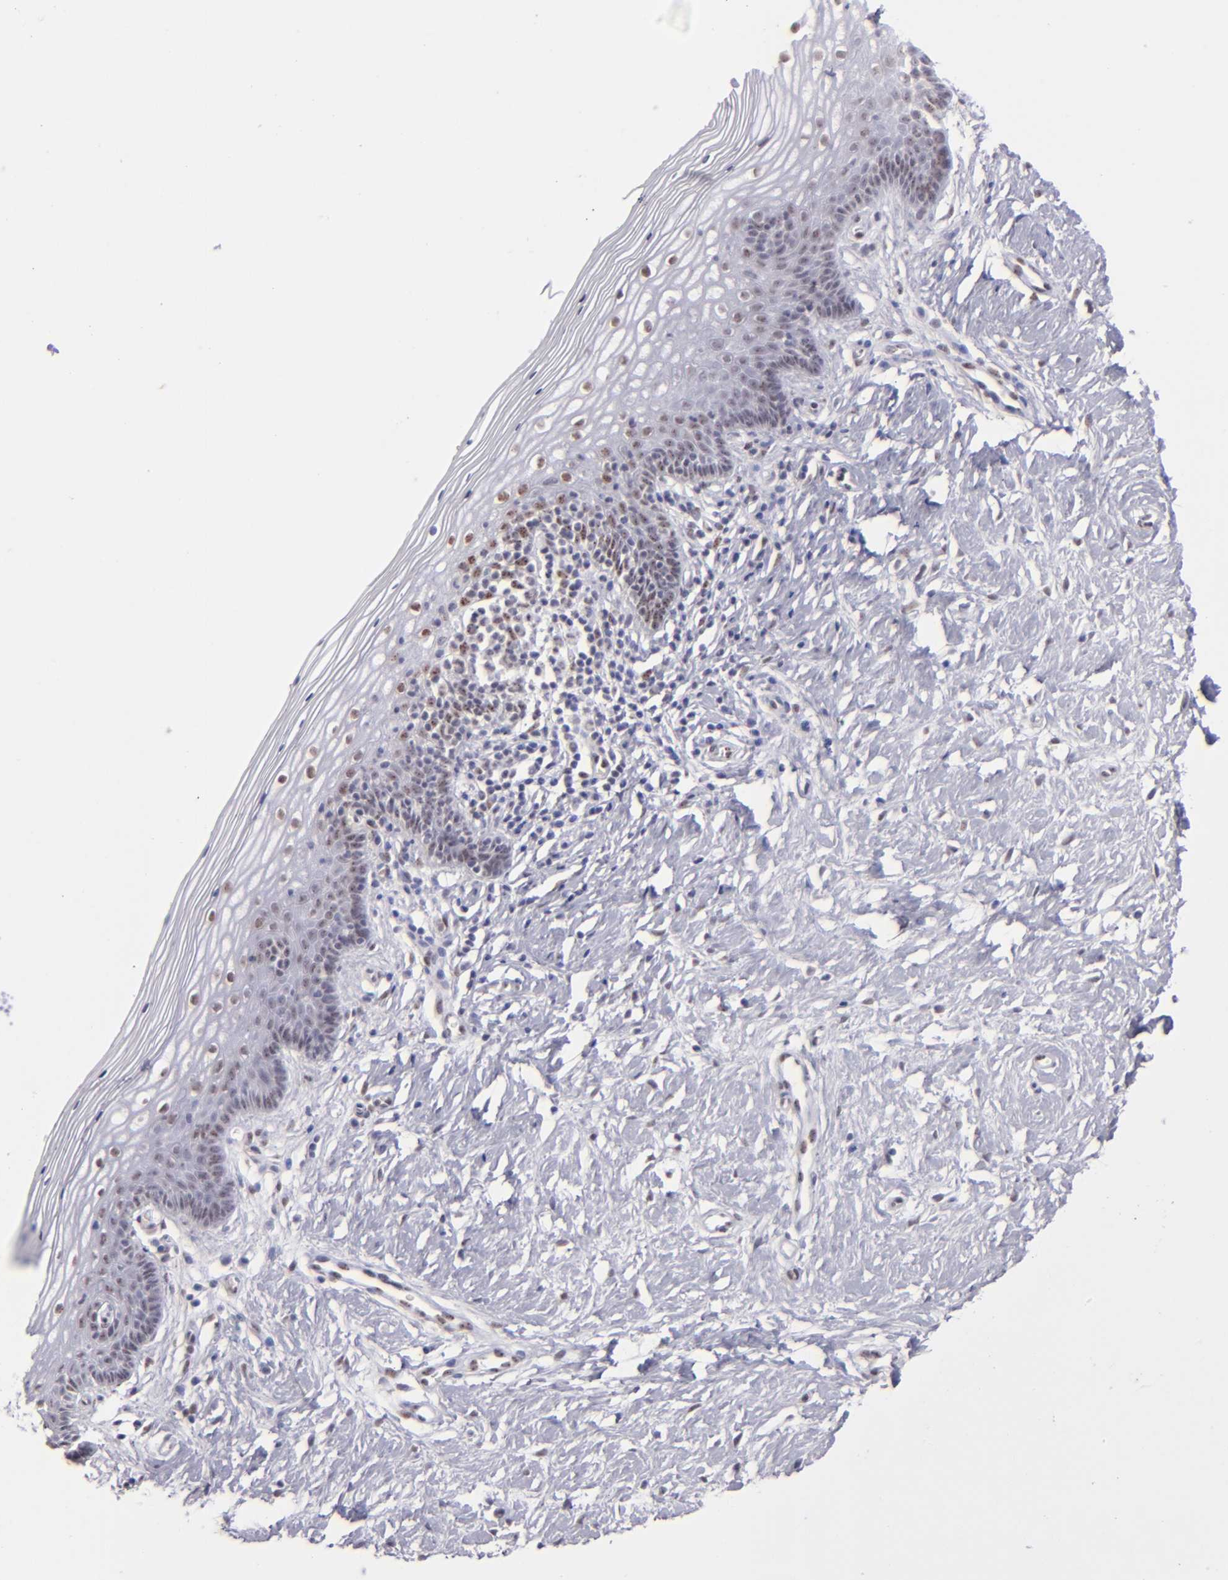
{"staining": {"intensity": "moderate", "quantity": "25%-75%", "location": "nuclear"}, "tissue": "vagina", "cell_type": "Squamous epithelial cells", "image_type": "normal", "snomed": [{"axis": "morphology", "description": "Normal tissue, NOS"}, {"axis": "topography", "description": "Vagina"}], "caption": "Vagina stained with DAB (3,3'-diaminobenzidine) immunohistochemistry displays medium levels of moderate nuclear staining in about 25%-75% of squamous epithelial cells.", "gene": "TOP3A", "patient": {"sex": "female", "age": 46}}